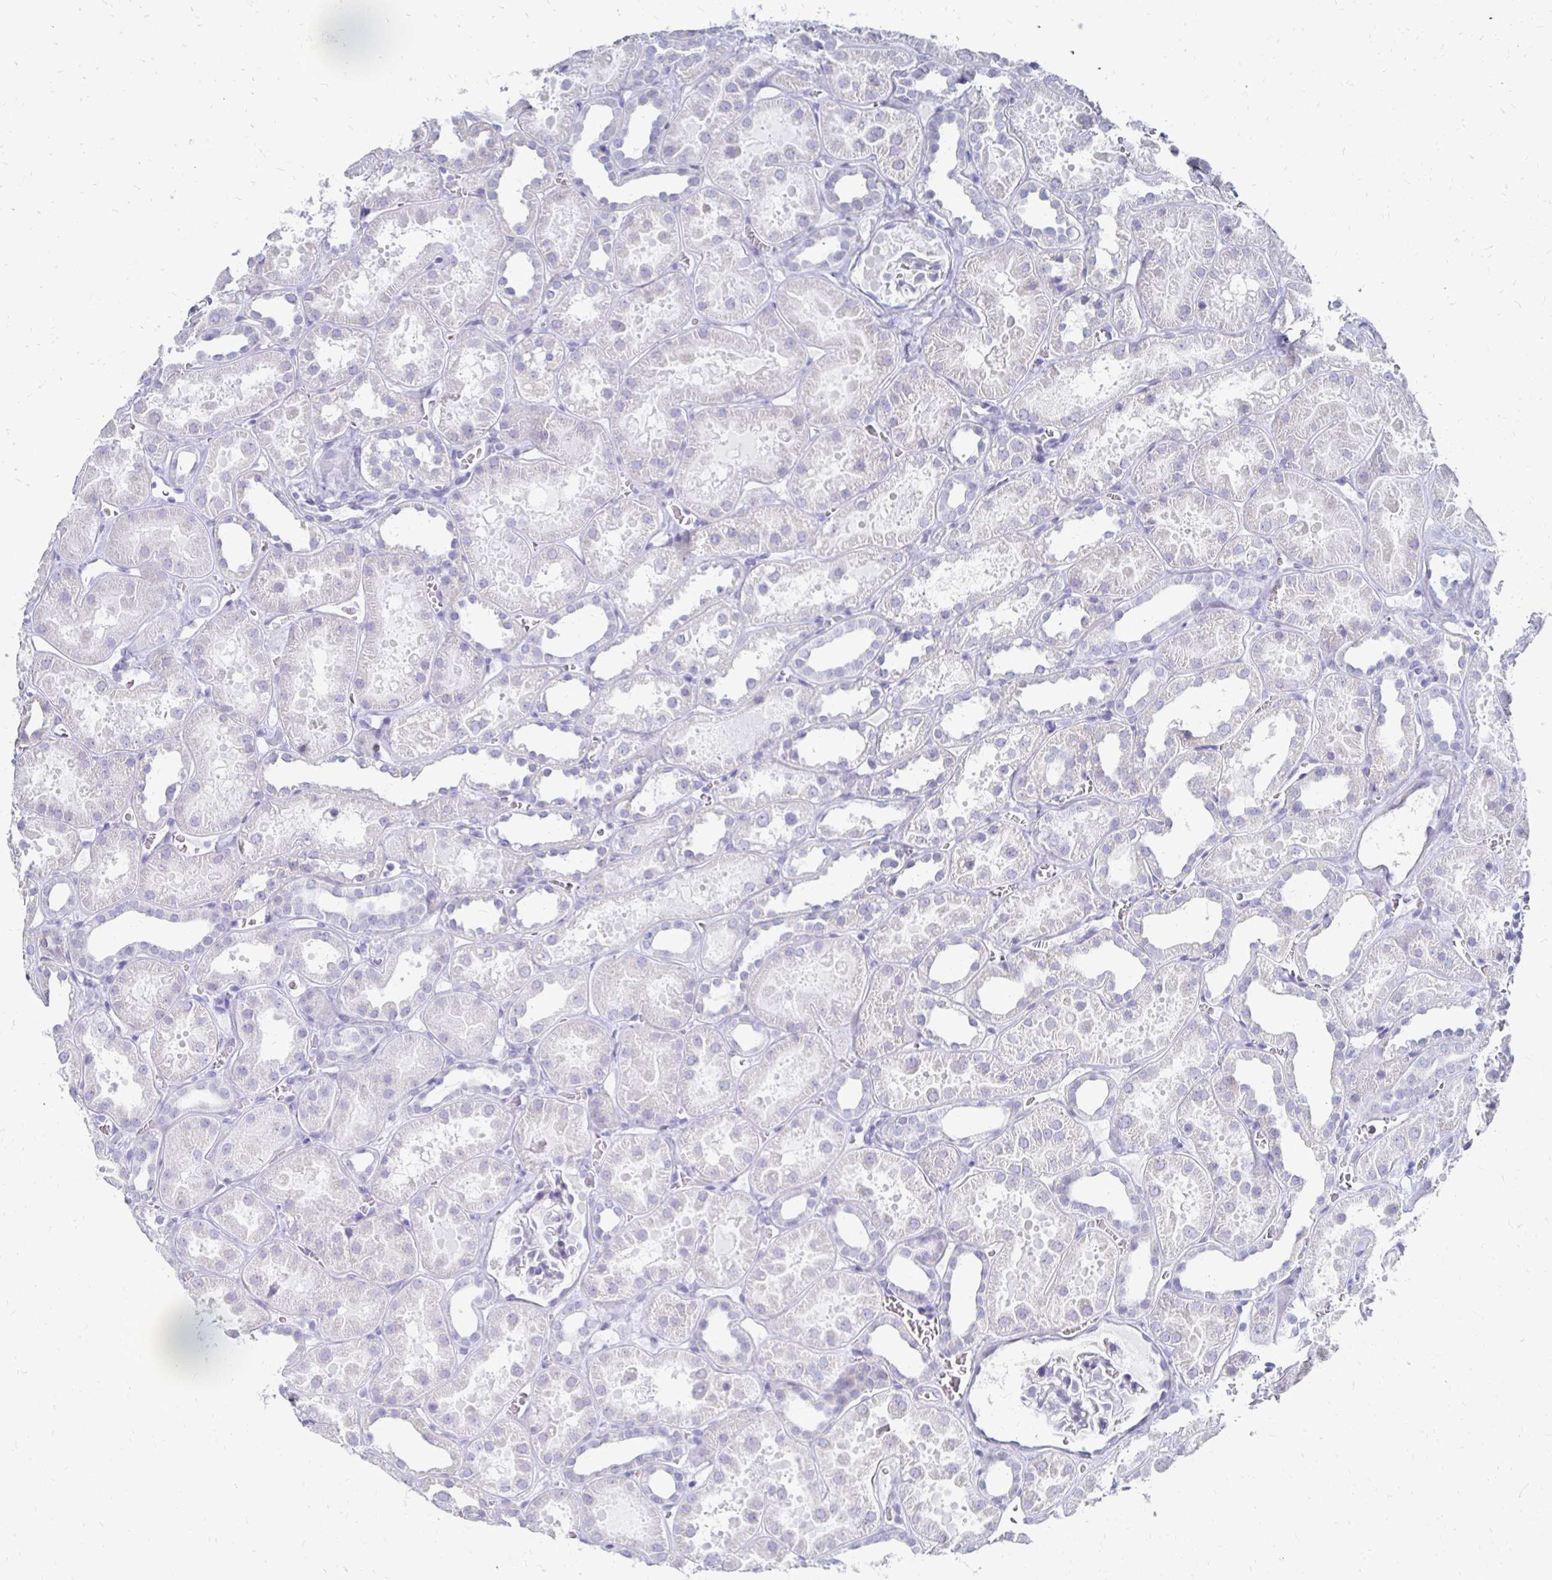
{"staining": {"intensity": "negative", "quantity": "none", "location": "none"}, "tissue": "kidney", "cell_type": "Cells in glomeruli", "image_type": "normal", "snomed": [{"axis": "morphology", "description": "Normal tissue, NOS"}, {"axis": "topography", "description": "Kidney"}], "caption": "Immunohistochemical staining of unremarkable human kidney exhibits no significant staining in cells in glomeruli. (Stains: DAB (3,3'-diaminobenzidine) immunohistochemistry (IHC) with hematoxylin counter stain, Microscopy: brightfield microscopy at high magnification).", "gene": "SYCP3", "patient": {"sex": "female", "age": 41}}